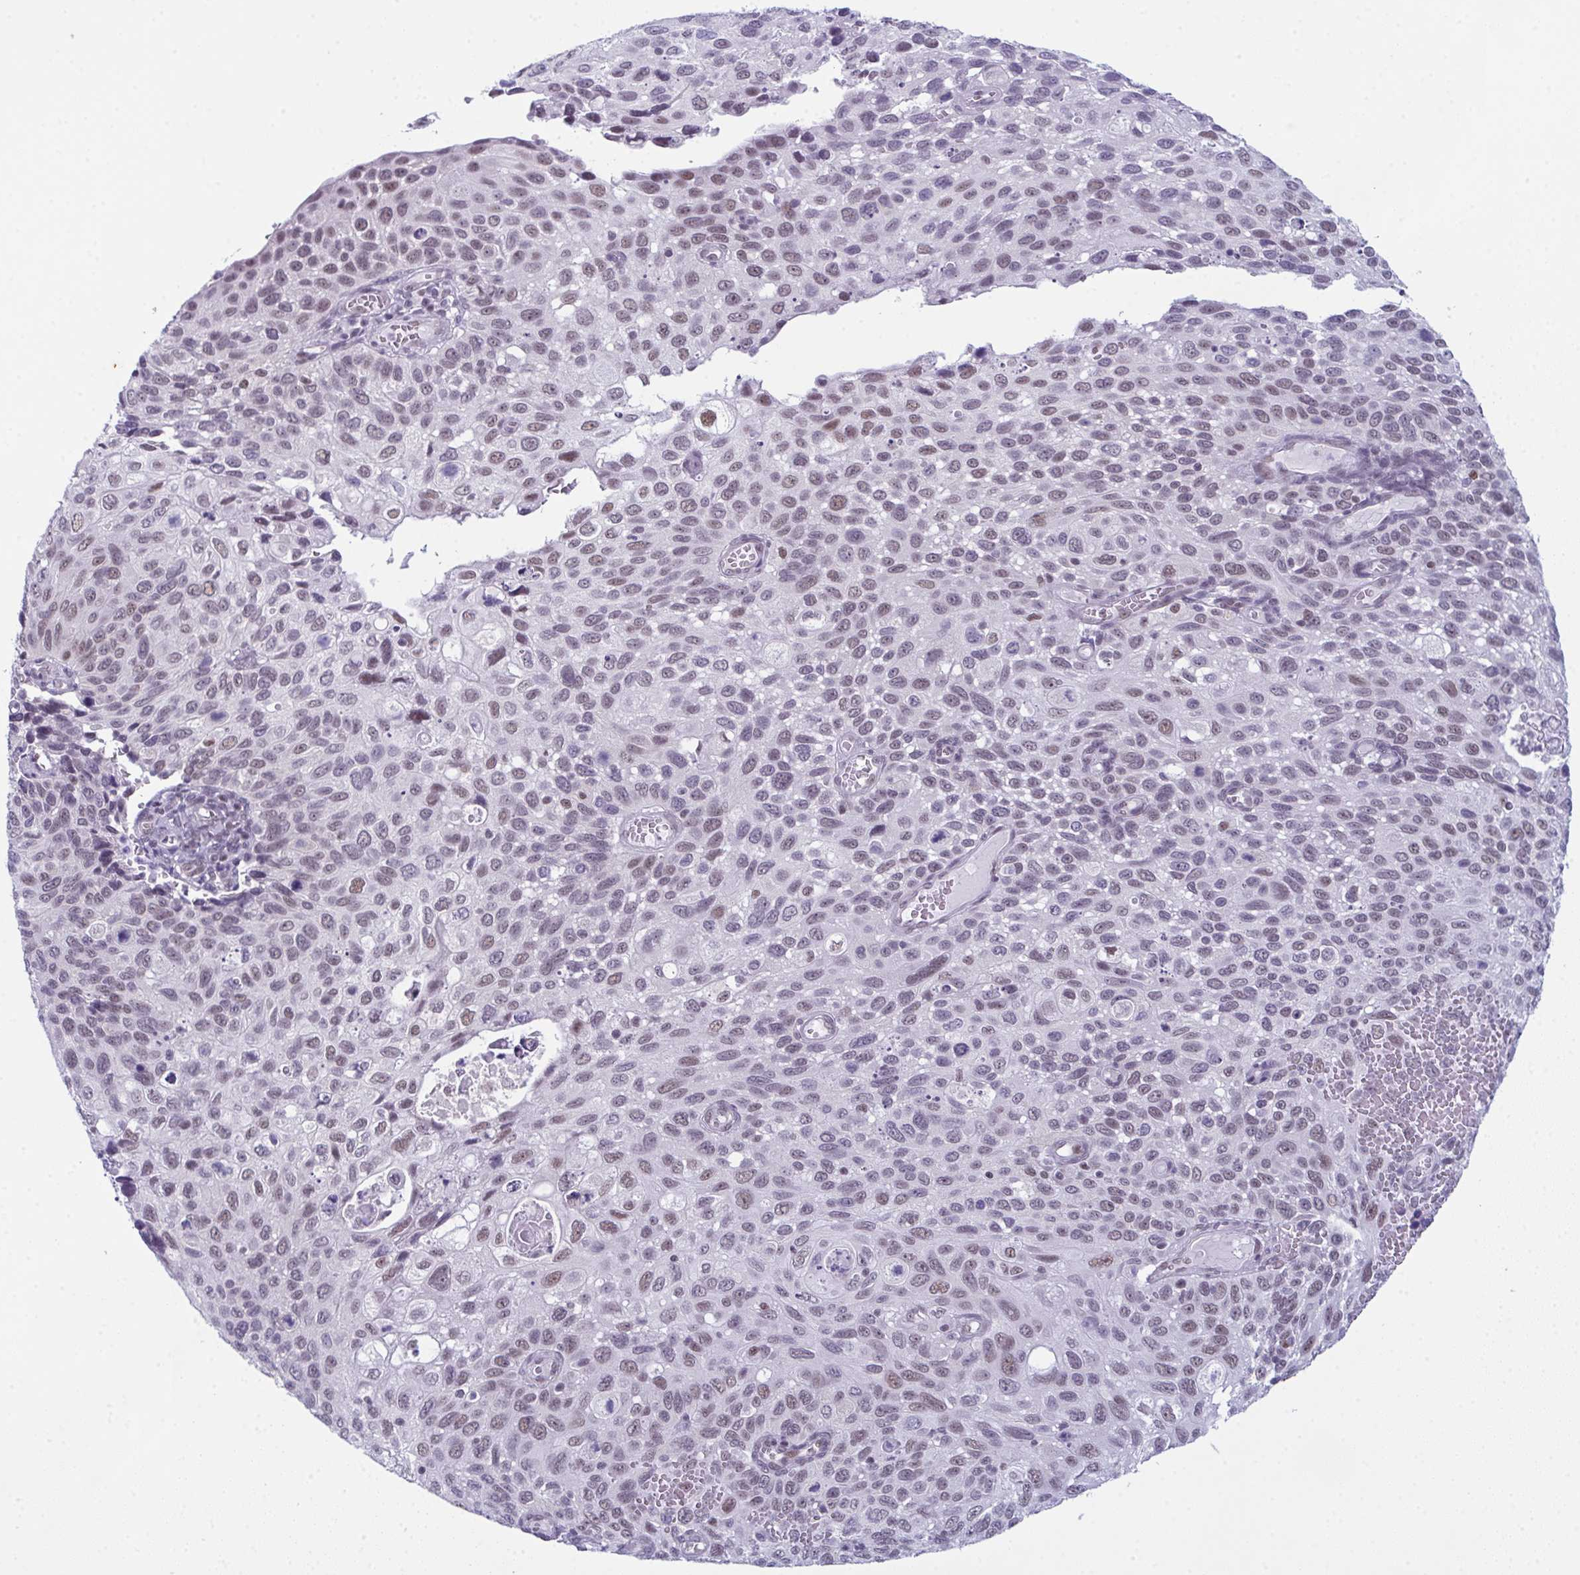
{"staining": {"intensity": "weak", "quantity": "25%-75%", "location": "nuclear"}, "tissue": "cervical cancer", "cell_type": "Tumor cells", "image_type": "cancer", "snomed": [{"axis": "morphology", "description": "Squamous cell carcinoma, NOS"}, {"axis": "topography", "description": "Cervix"}], "caption": "An image showing weak nuclear expression in approximately 25%-75% of tumor cells in cervical cancer, as visualized by brown immunohistochemical staining.", "gene": "RBM7", "patient": {"sex": "female", "age": 70}}